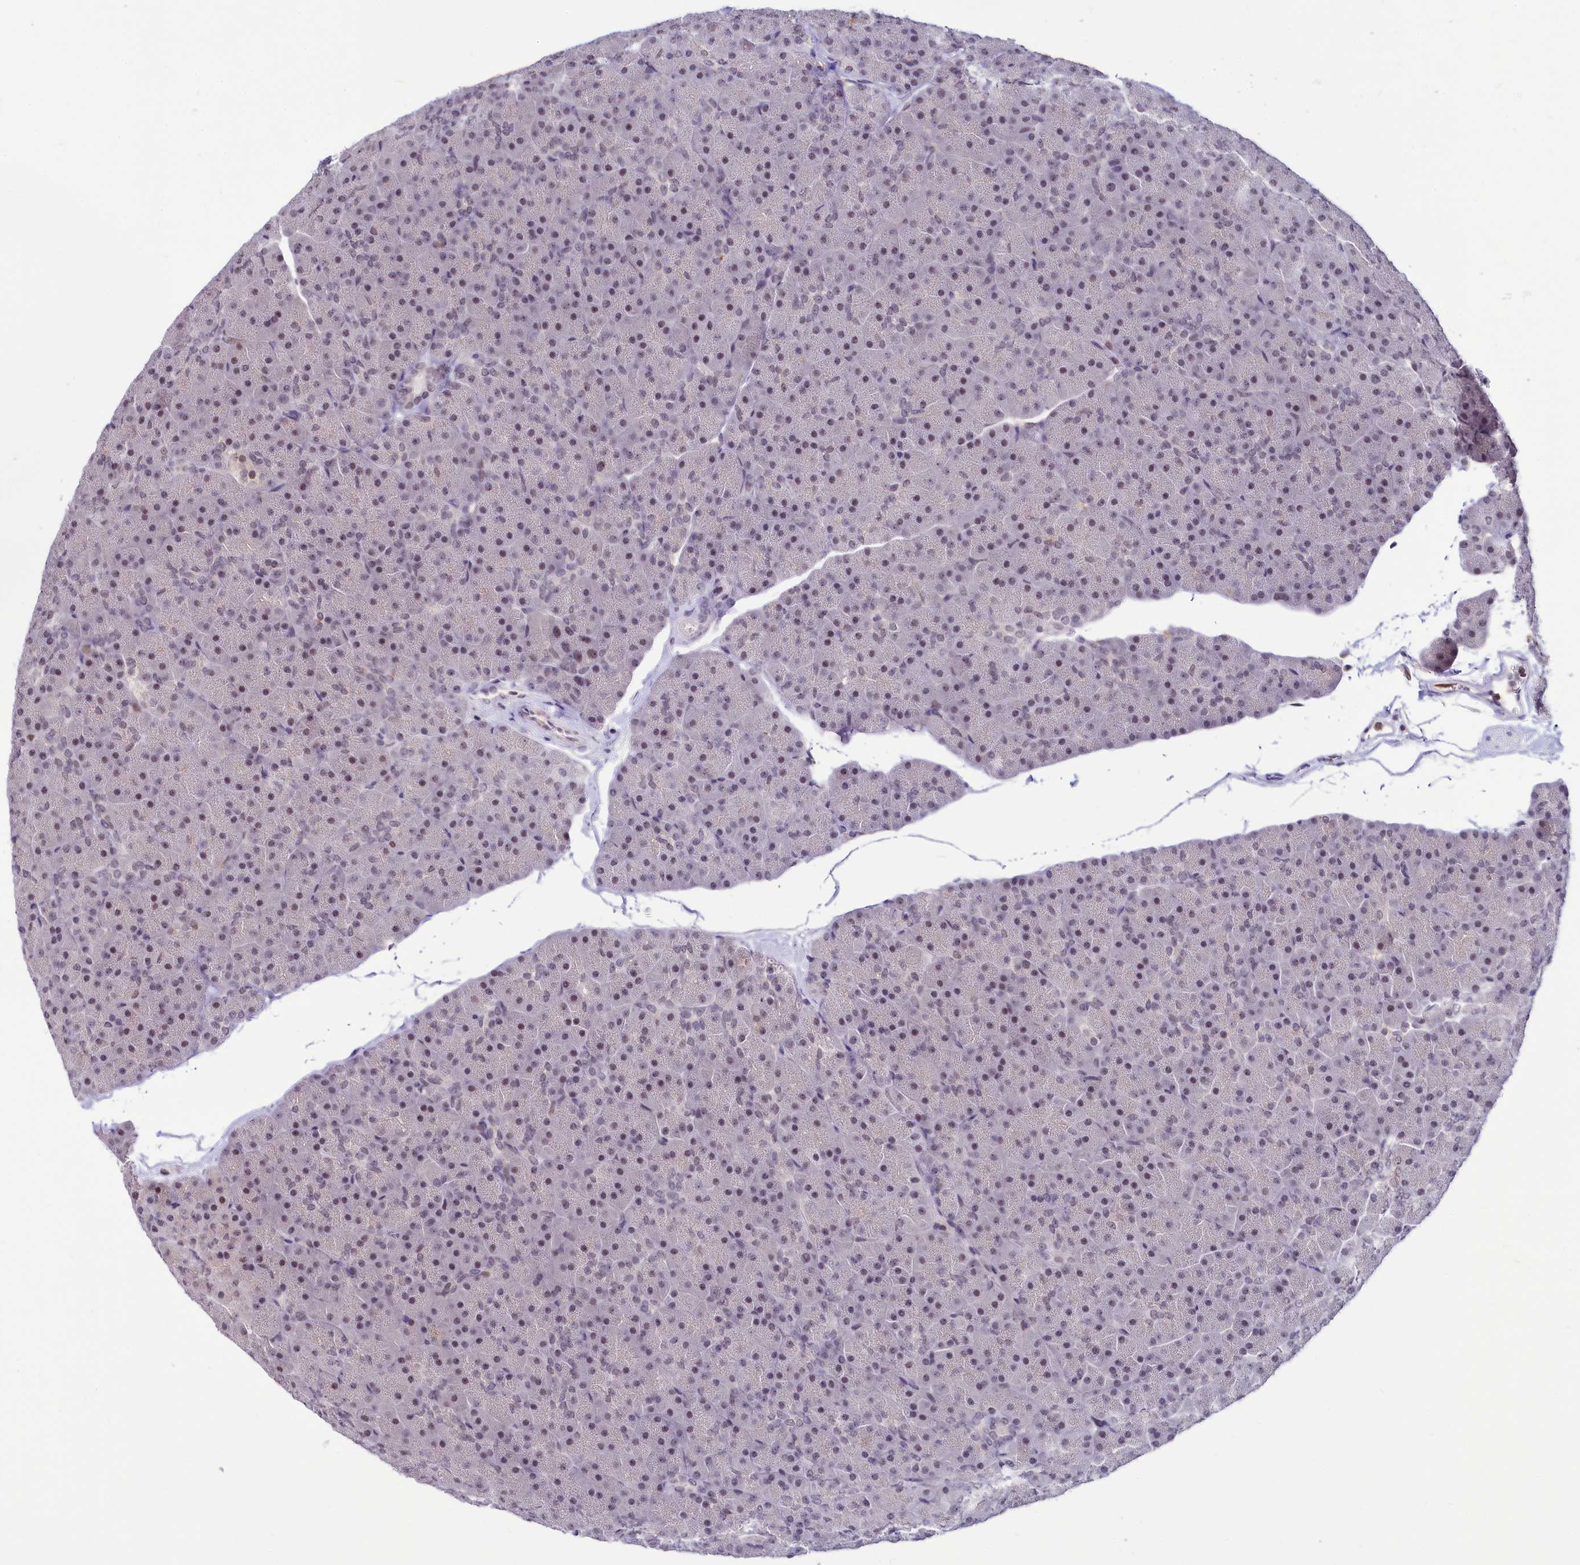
{"staining": {"intensity": "weak", "quantity": "25%-75%", "location": "nuclear"}, "tissue": "pancreas", "cell_type": "Exocrine glandular cells", "image_type": "normal", "snomed": [{"axis": "morphology", "description": "Normal tissue, NOS"}, {"axis": "topography", "description": "Pancreas"}], "caption": "Pancreas stained for a protein (brown) displays weak nuclear positive positivity in about 25%-75% of exocrine glandular cells.", "gene": "SCAF11", "patient": {"sex": "male", "age": 36}}